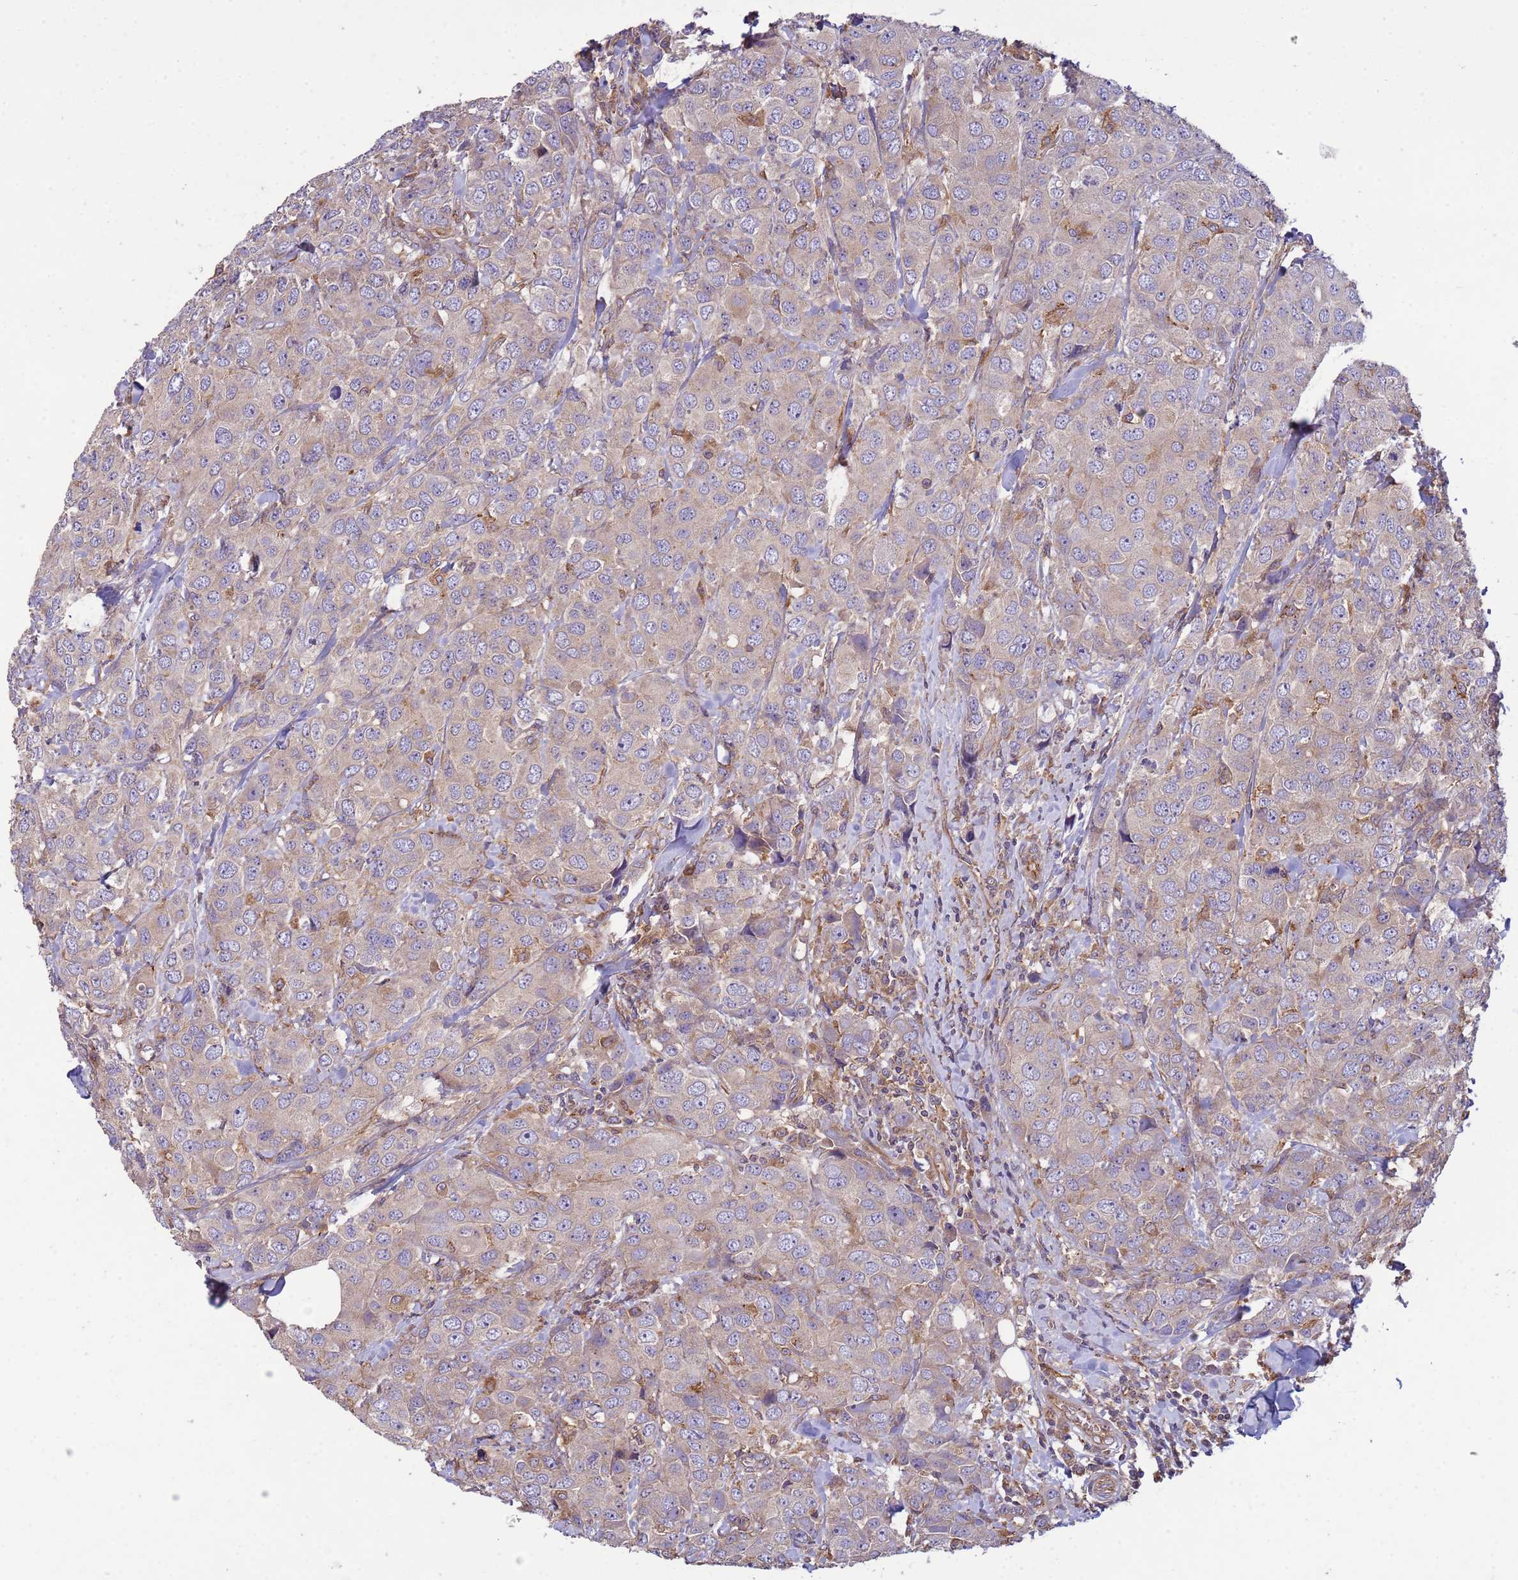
{"staining": {"intensity": "weak", "quantity": "25%-75%", "location": "cytoplasmic/membranous"}, "tissue": "breast cancer", "cell_type": "Tumor cells", "image_type": "cancer", "snomed": [{"axis": "morphology", "description": "Duct carcinoma"}, {"axis": "topography", "description": "Breast"}], "caption": "A micrograph showing weak cytoplasmic/membranous staining in approximately 25%-75% of tumor cells in breast intraductal carcinoma, as visualized by brown immunohistochemical staining.", "gene": "RAB10", "patient": {"sex": "female", "age": 43}}